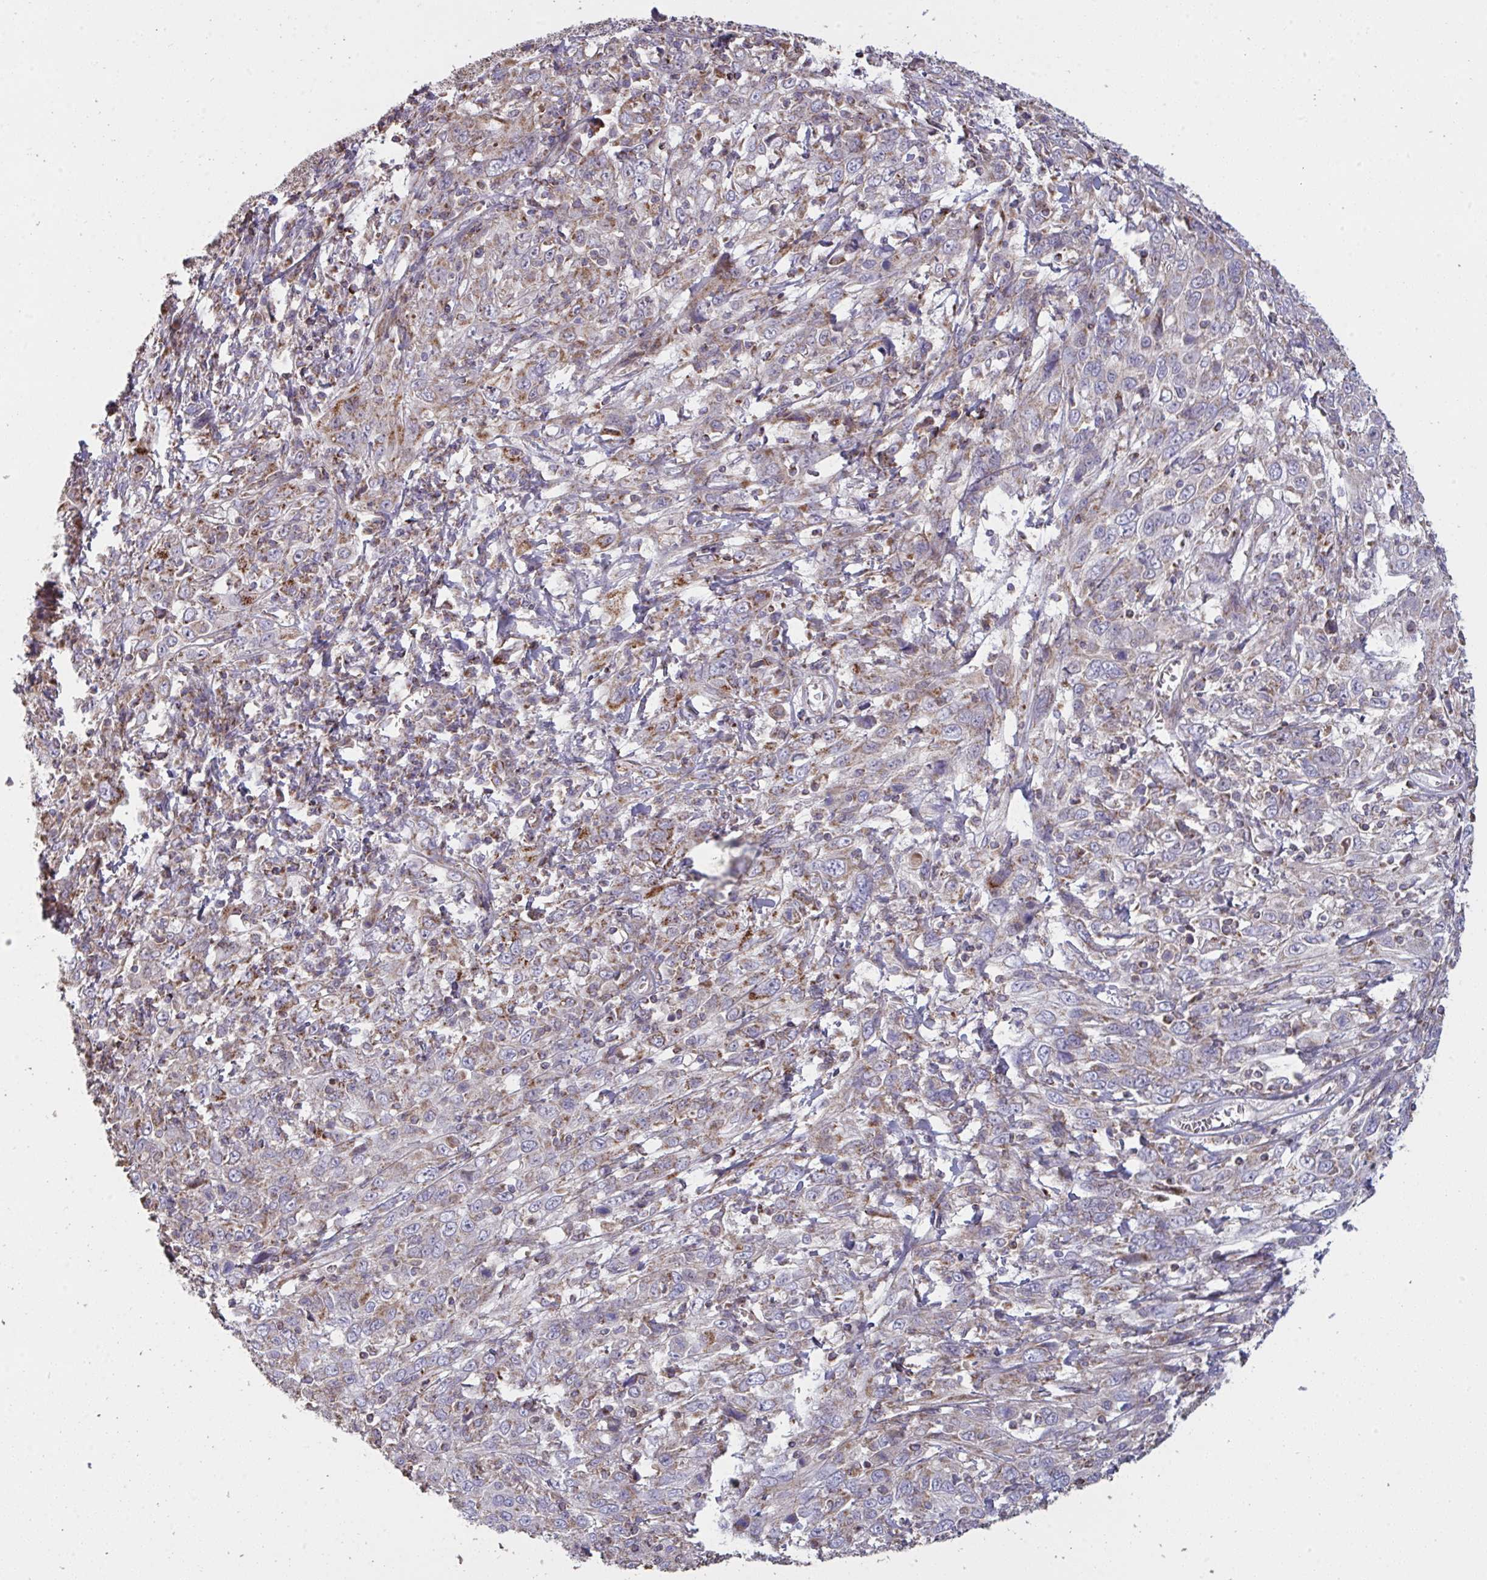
{"staining": {"intensity": "moderate", "quantity": "<25%", "location": "cytoplasmic/membranous"}, "tissue": "cervical cancer", "cell_type": "Tumor cells", "image_type": "cancer", "snomed": [{"axis": "morphology", "description": "Squamous cell carcinoma, NOS"}, {"axis": "topography", "description": "Cervix"}], "caption": "High-power microscopy captured an IHC image of cervical cancer (squamous cell carcinoma), revealing moderate cytoplasmic/membranous positivity in approximately <25% of tumor cells.", "gene": "MICOS10", "patient": {"sex": "female", "age": 46}}